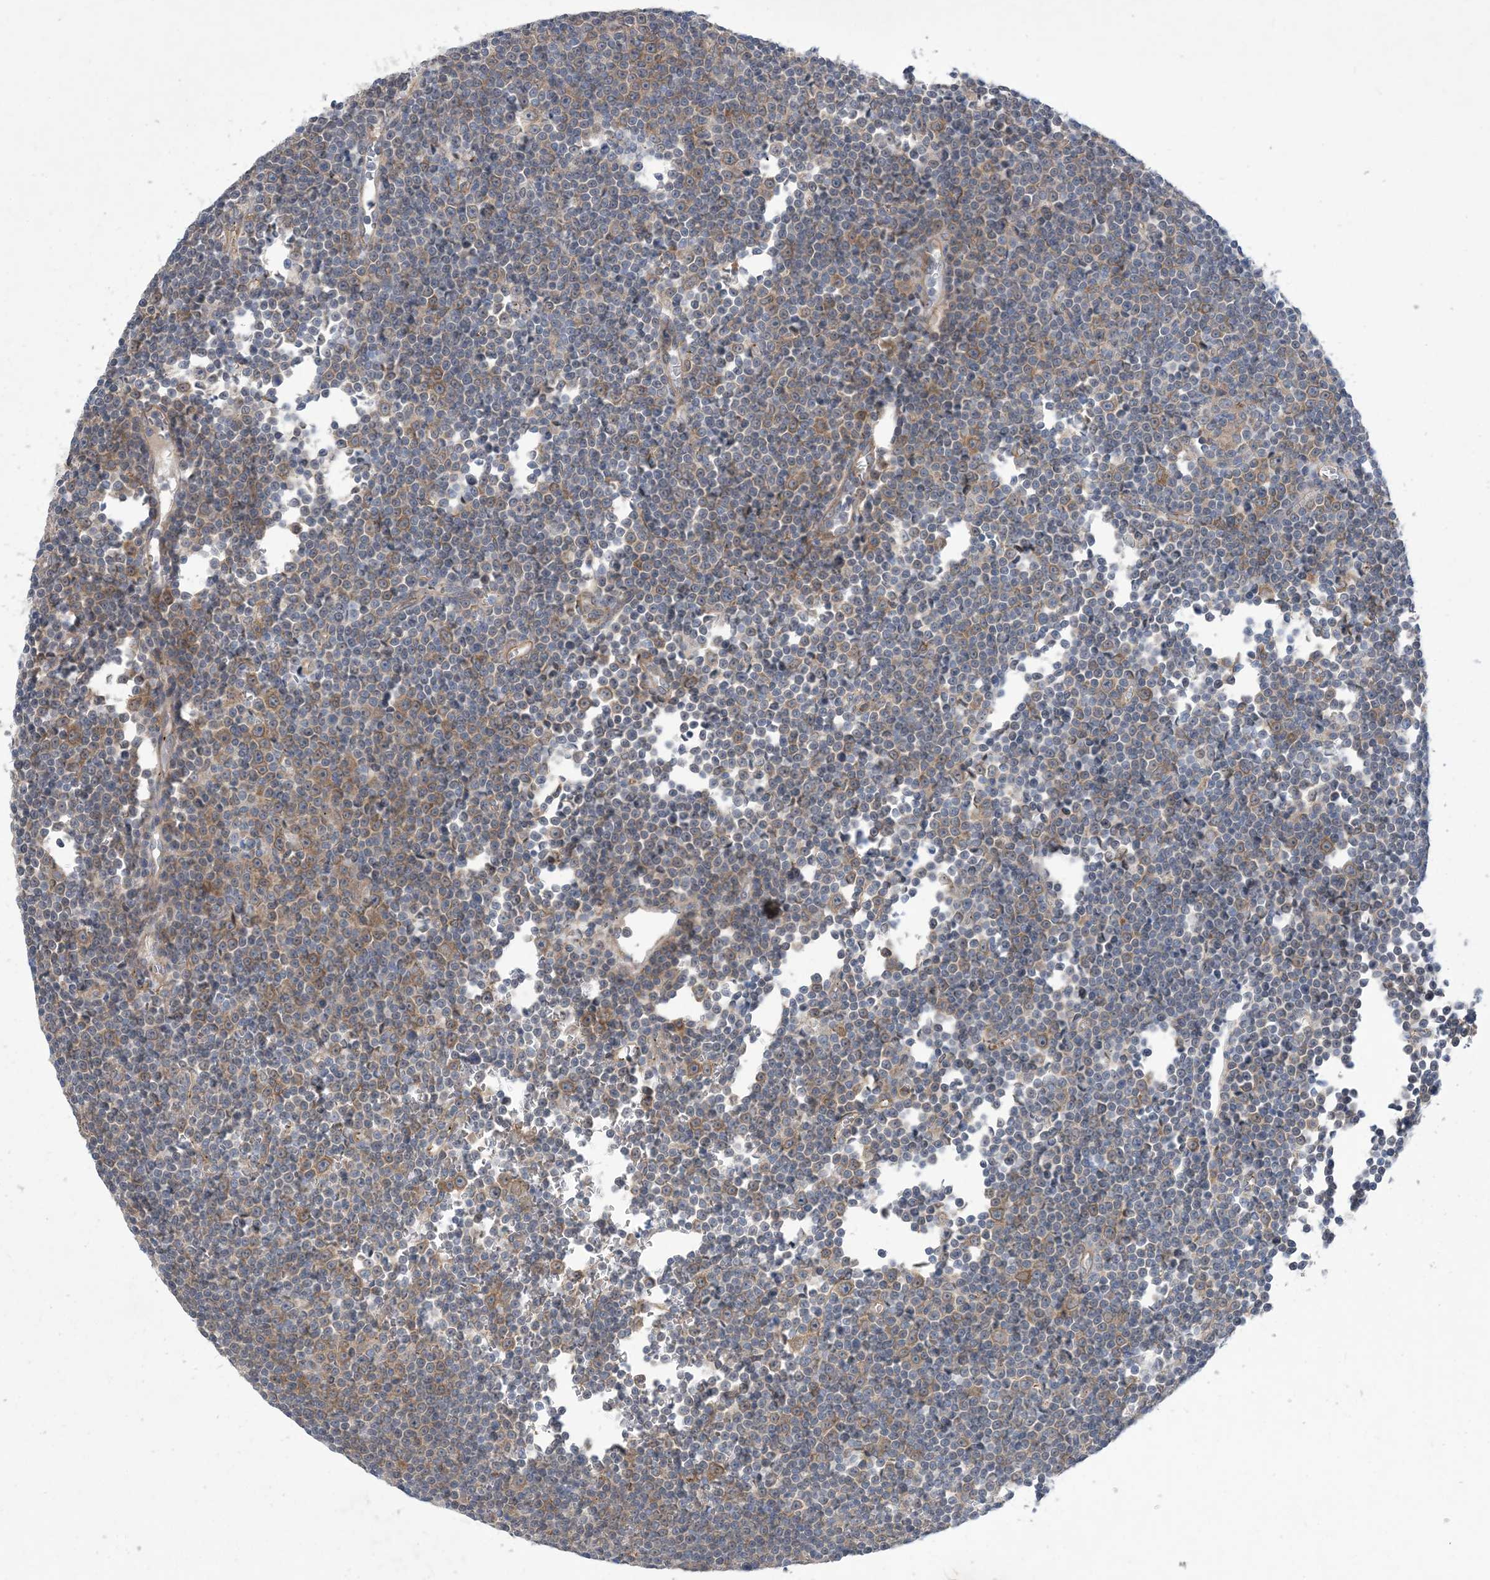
{"staining": {"intensity": "moderate", "quantity": "<25%", "location": "cytoplasmic/membranous"}, "tissue": "lymphoma", "cell_type": "Tumor cells", "image_type": "cancer", "snomed": [{"axis": "morphology", "description": "Malignant lymphoma, non-Hodgkin's type, Low grade"}, {"axis": "topography", "description": "Lymph node"}], "caption": "Moderate cytoplasmic/membranous staining for a protein is seen in approximately <25% of tumor cells of low-grade malignant lymphoma, non-Hodgkin's type using immunohistochemistry (IHC).", "gene": "EHBP1", "patient": {"sex": "female", "age": 67}}